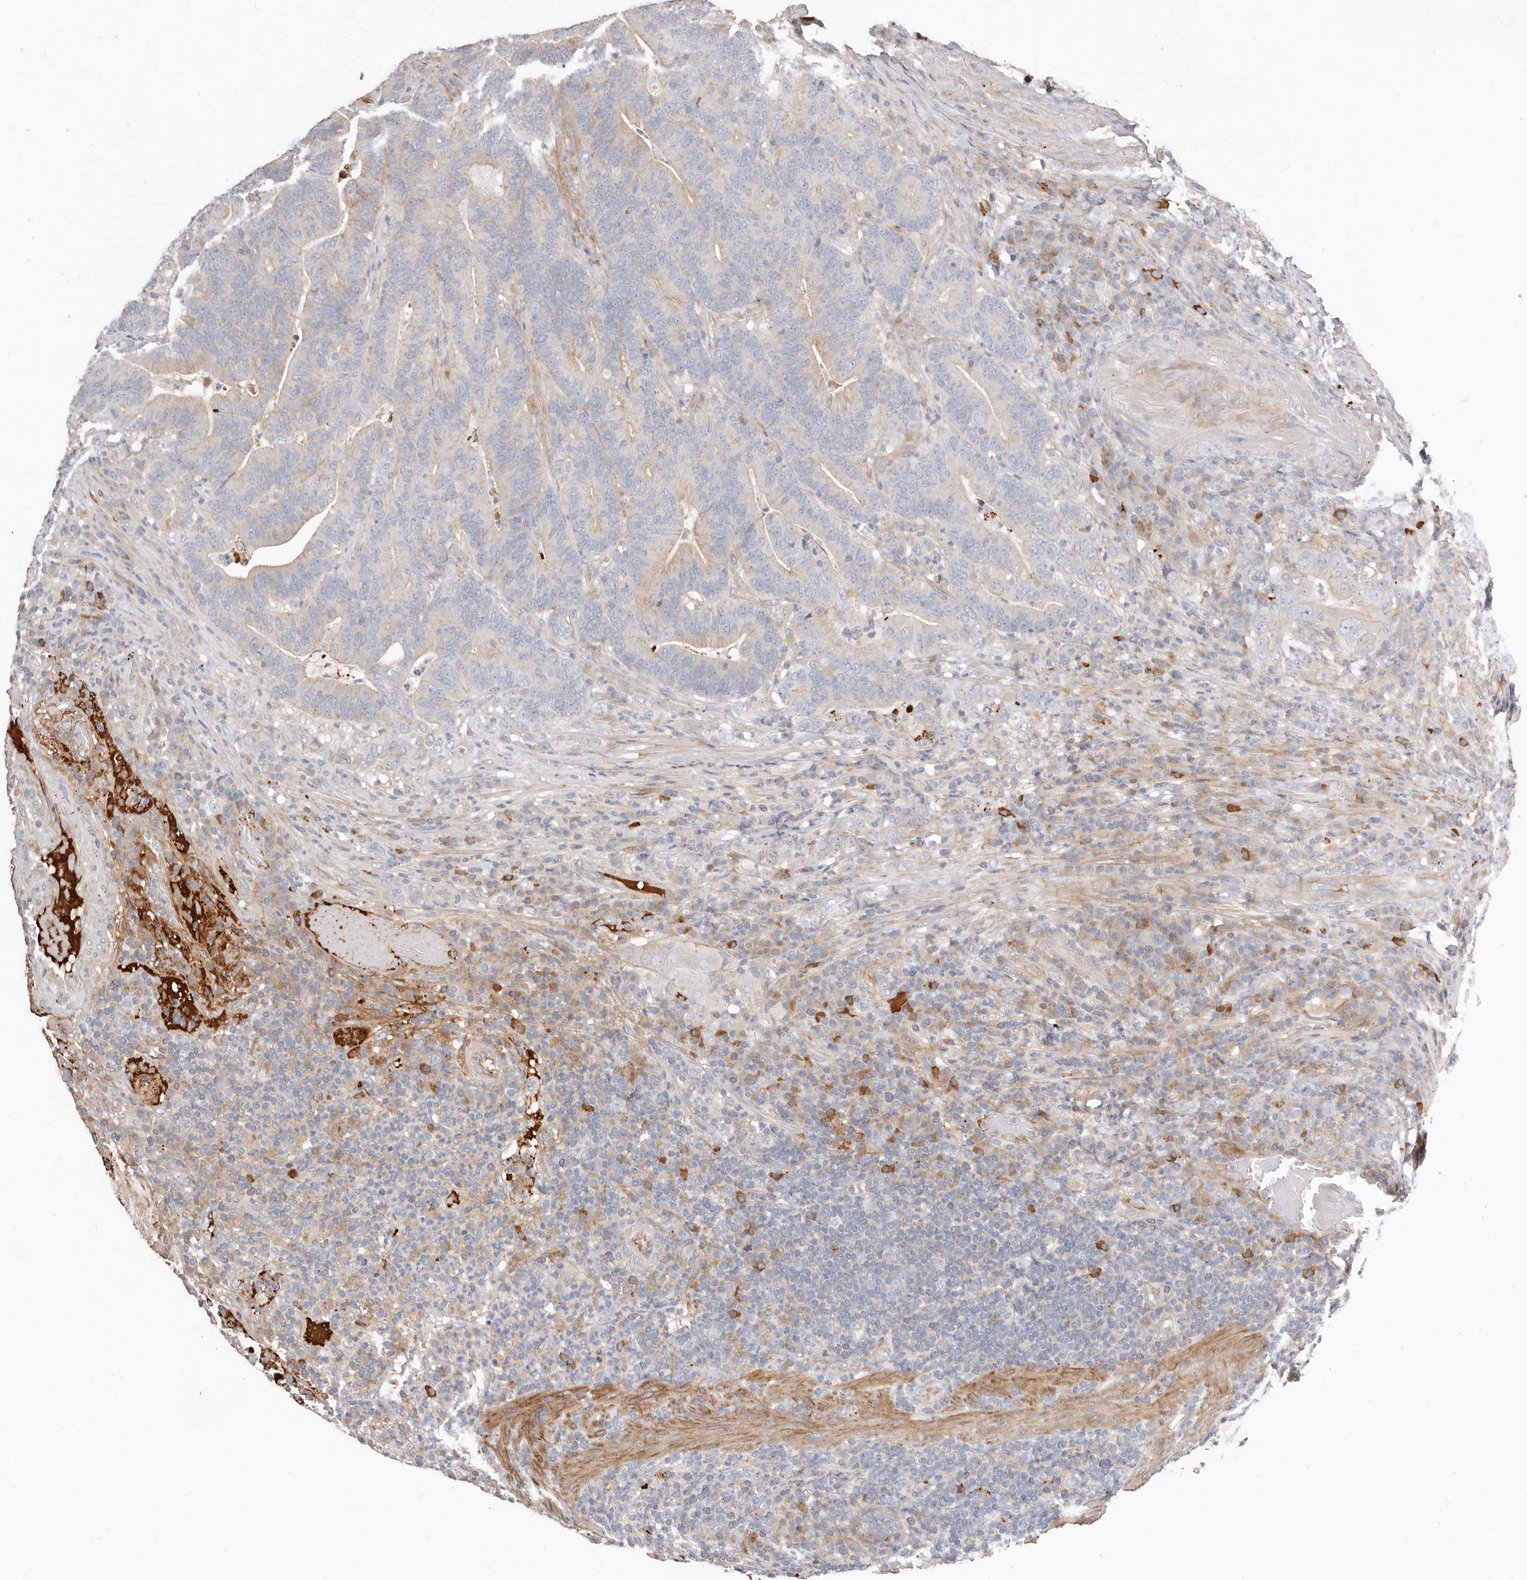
{"staining": {"intensity": "moderate", "quantity": "<25%", "location": "cytoplasmic/membranous"}, "tissue": "colorectal cancer", "cell_type": "Tumor cells", "image_type": "cancer", "snomed": [{"axis": "morphology", "description": "Adenocarcinoma, NOS"}, {"axis": "topography", "description": "Colon"}], "caption": "A histopathology image of adenocarcinoma (colorectal) stained for a protein reveals moderate cytoplasmic/membranous brown staining in tumor cells. (Brightfield microscopy of DAB IHC at high magnification).", "gene": "MTFR2", "patient": {"sex": "female", "age": 66}}